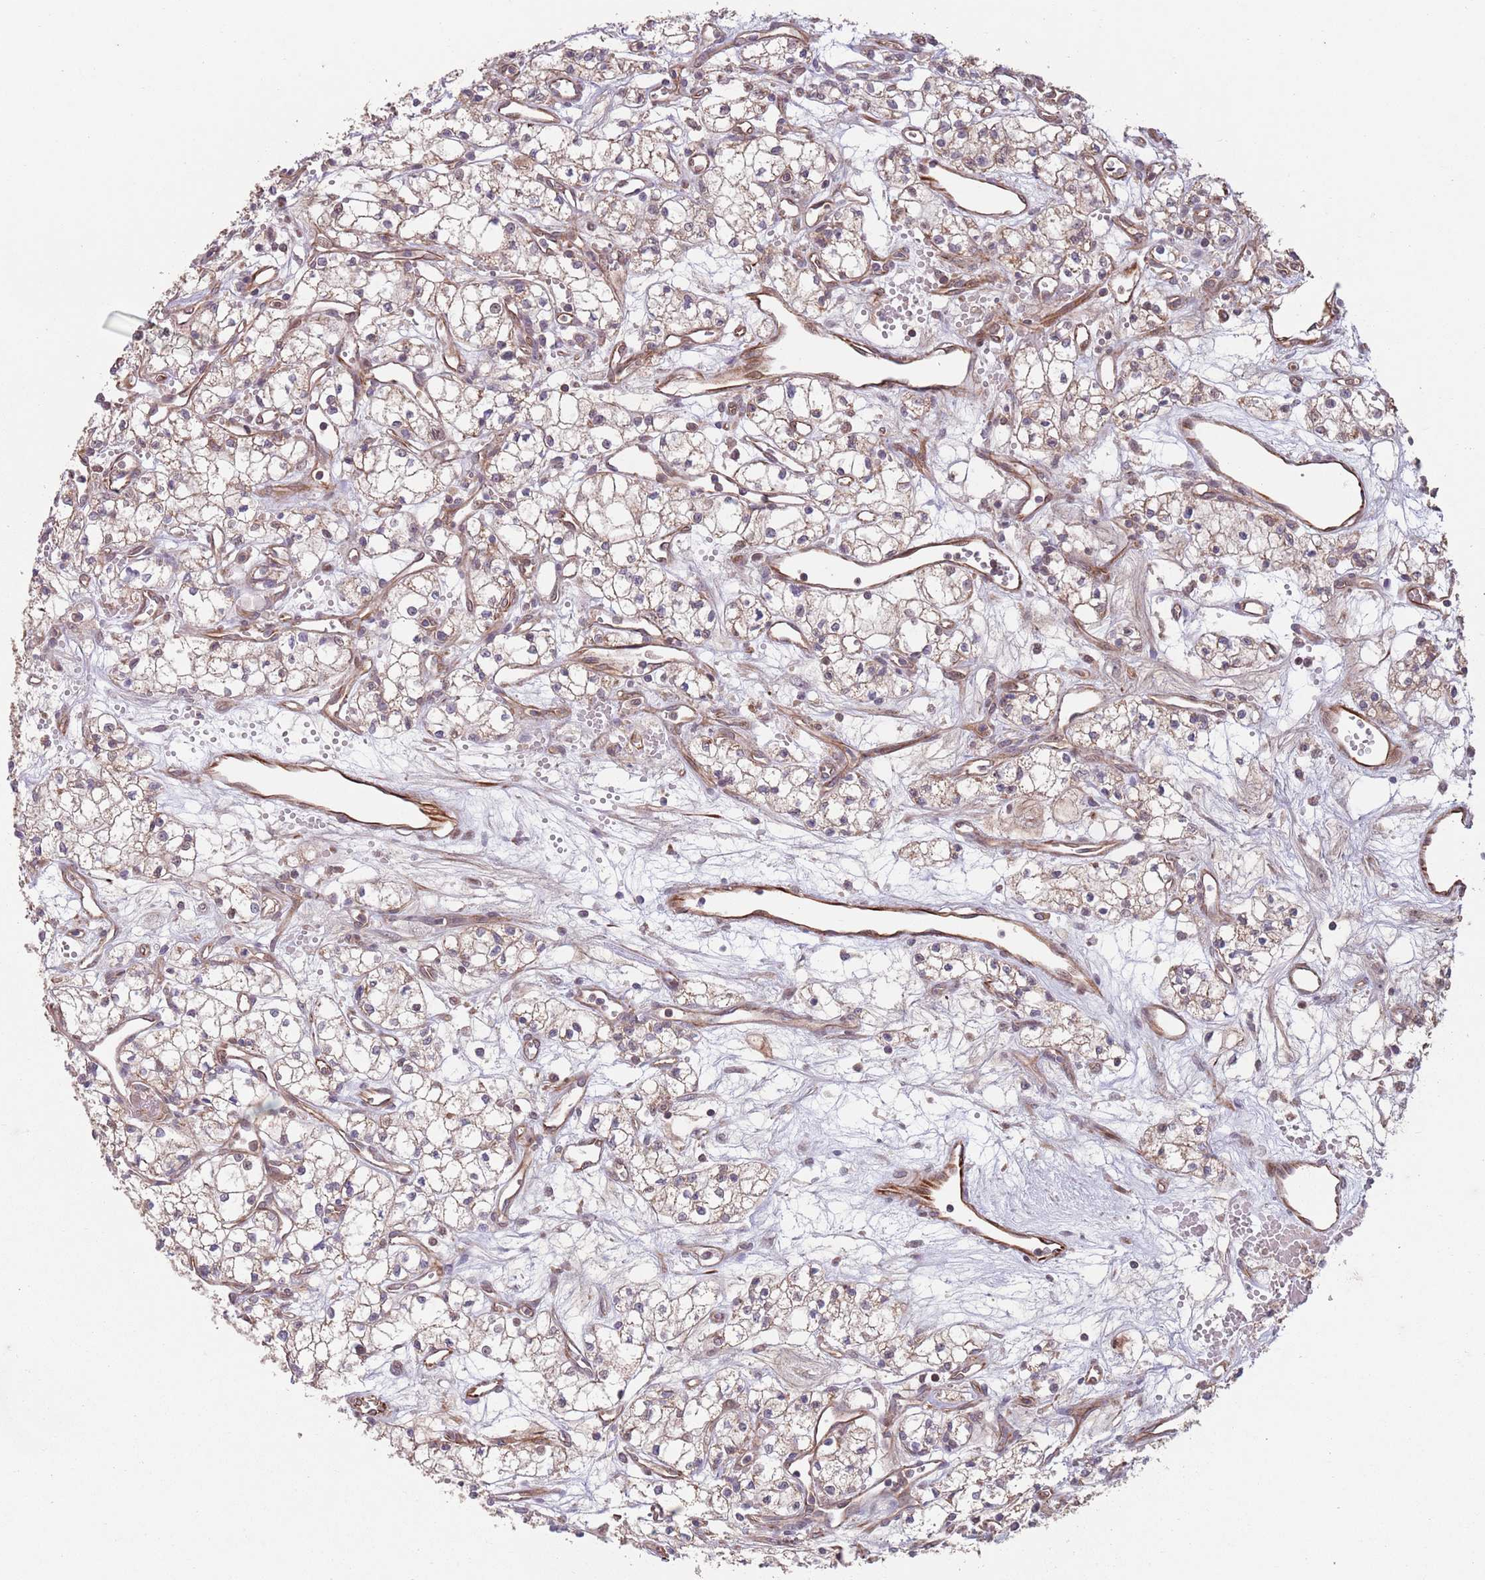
{"staining": {"intensity": "moderate", "quantity": "<25%", "location": "nuclear"}, "tissue": "renal cancer", "cell_type": "Tumor cells", "image_type": "cancer", "snomed": [{"axis": "morphology", "description": "Adenocarcinoma, NOS"}, {"axis": "topography", "description": "Kidney"}], "caption": "Protein expression analysis of adenocarcinoma (renal) reveals moderate nuclear expression in approximately <25% of tumor cells.", "gene": "CHD9", "patient": {"sex": "male", "age": 59}}